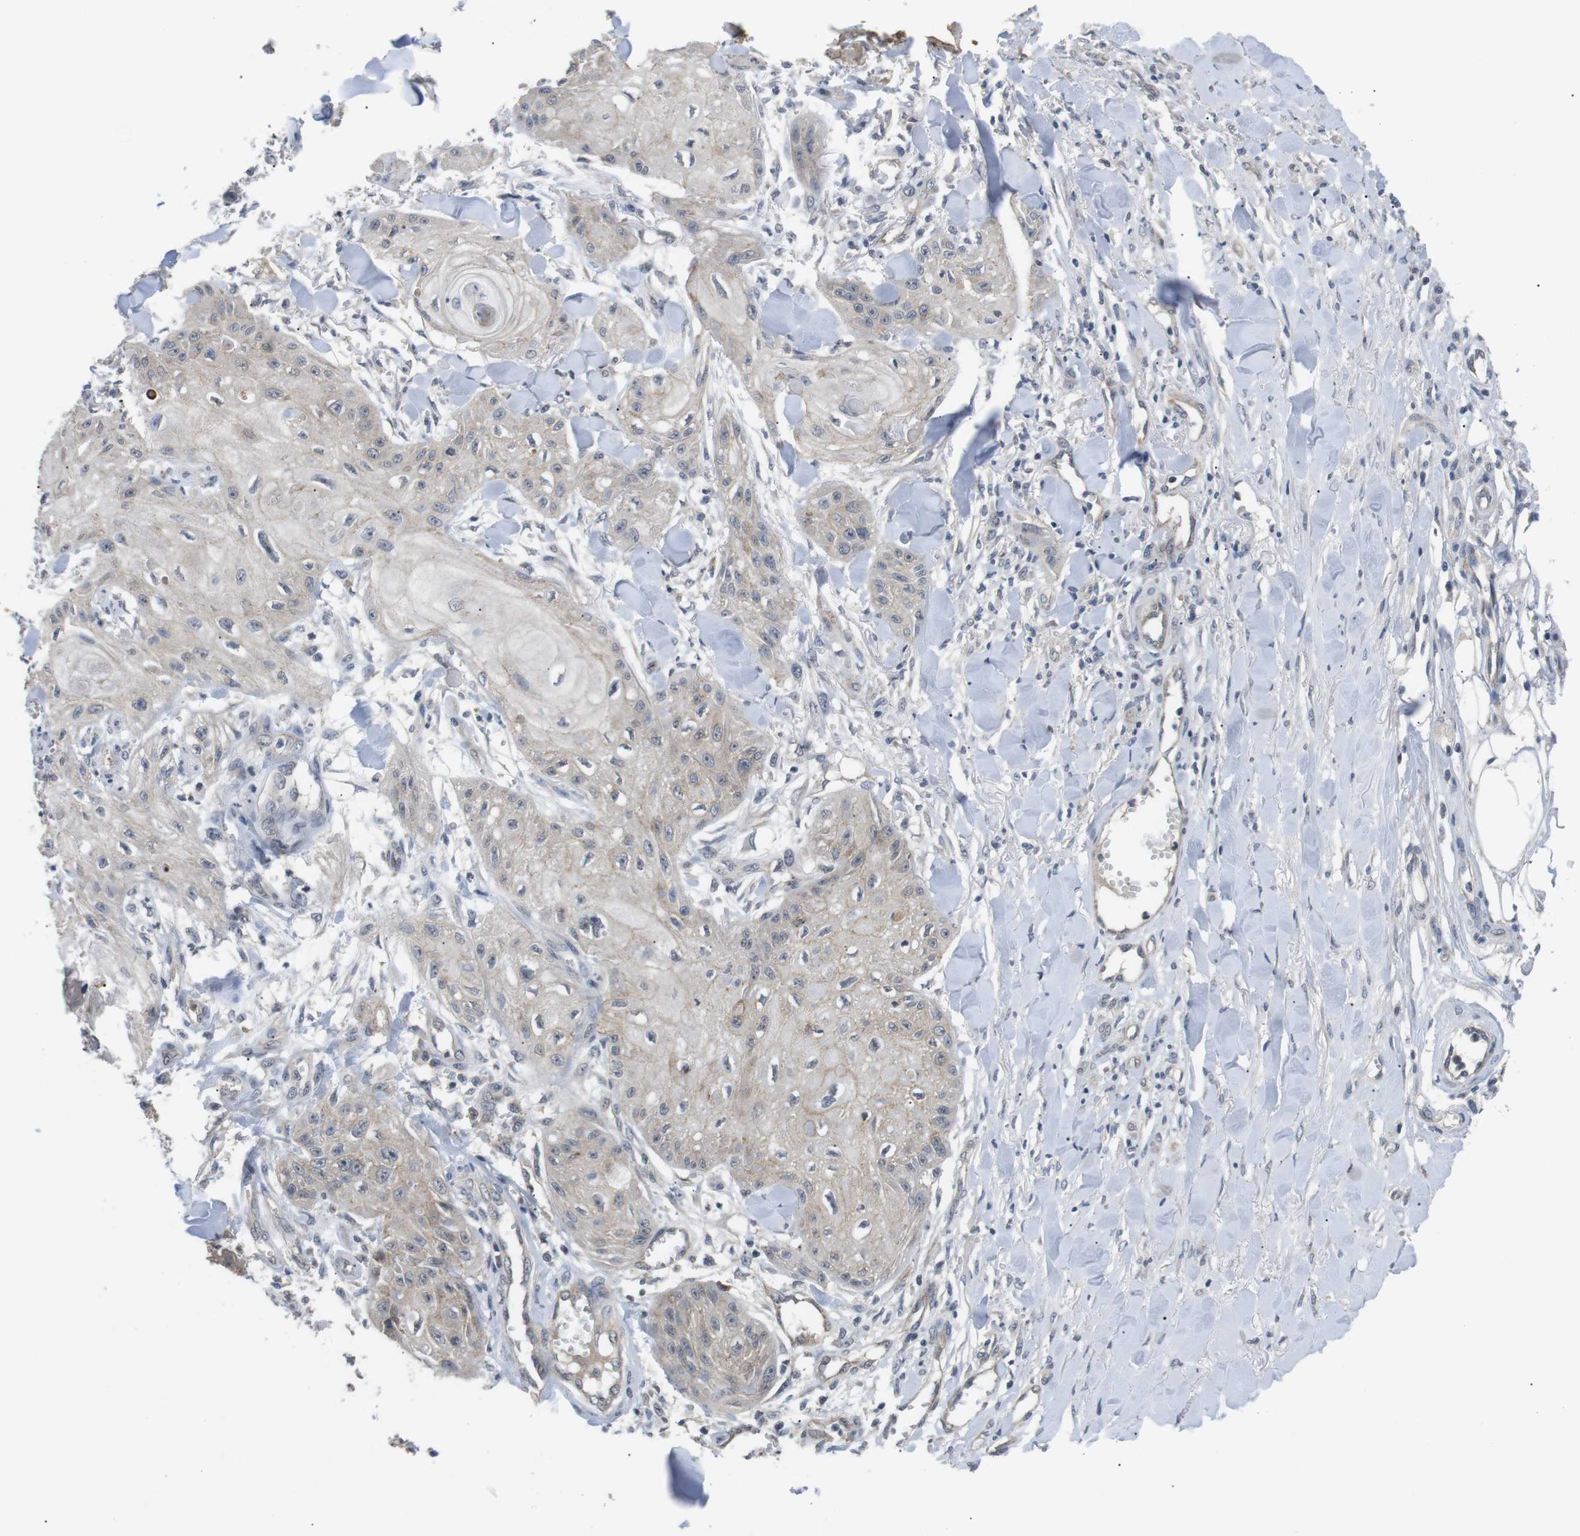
{"staining": {"intensity": "negative", "quantity": "none", "location": "none"}, "tissue": "skin cancer", "cell_type": "Tumor cells", "image_type": "cancer", "snomed": [{"axis": "morphology", "description": "Squamous cell carcinoma, NOS"}, {"axis": "topography", "description": "Skin"}], "caption": "Micrograph shows no protein positivity in tumor cells of skin cancer tissue.", "gene": "NECTIN1", "patient": {"sex": "male", "age": 74}}